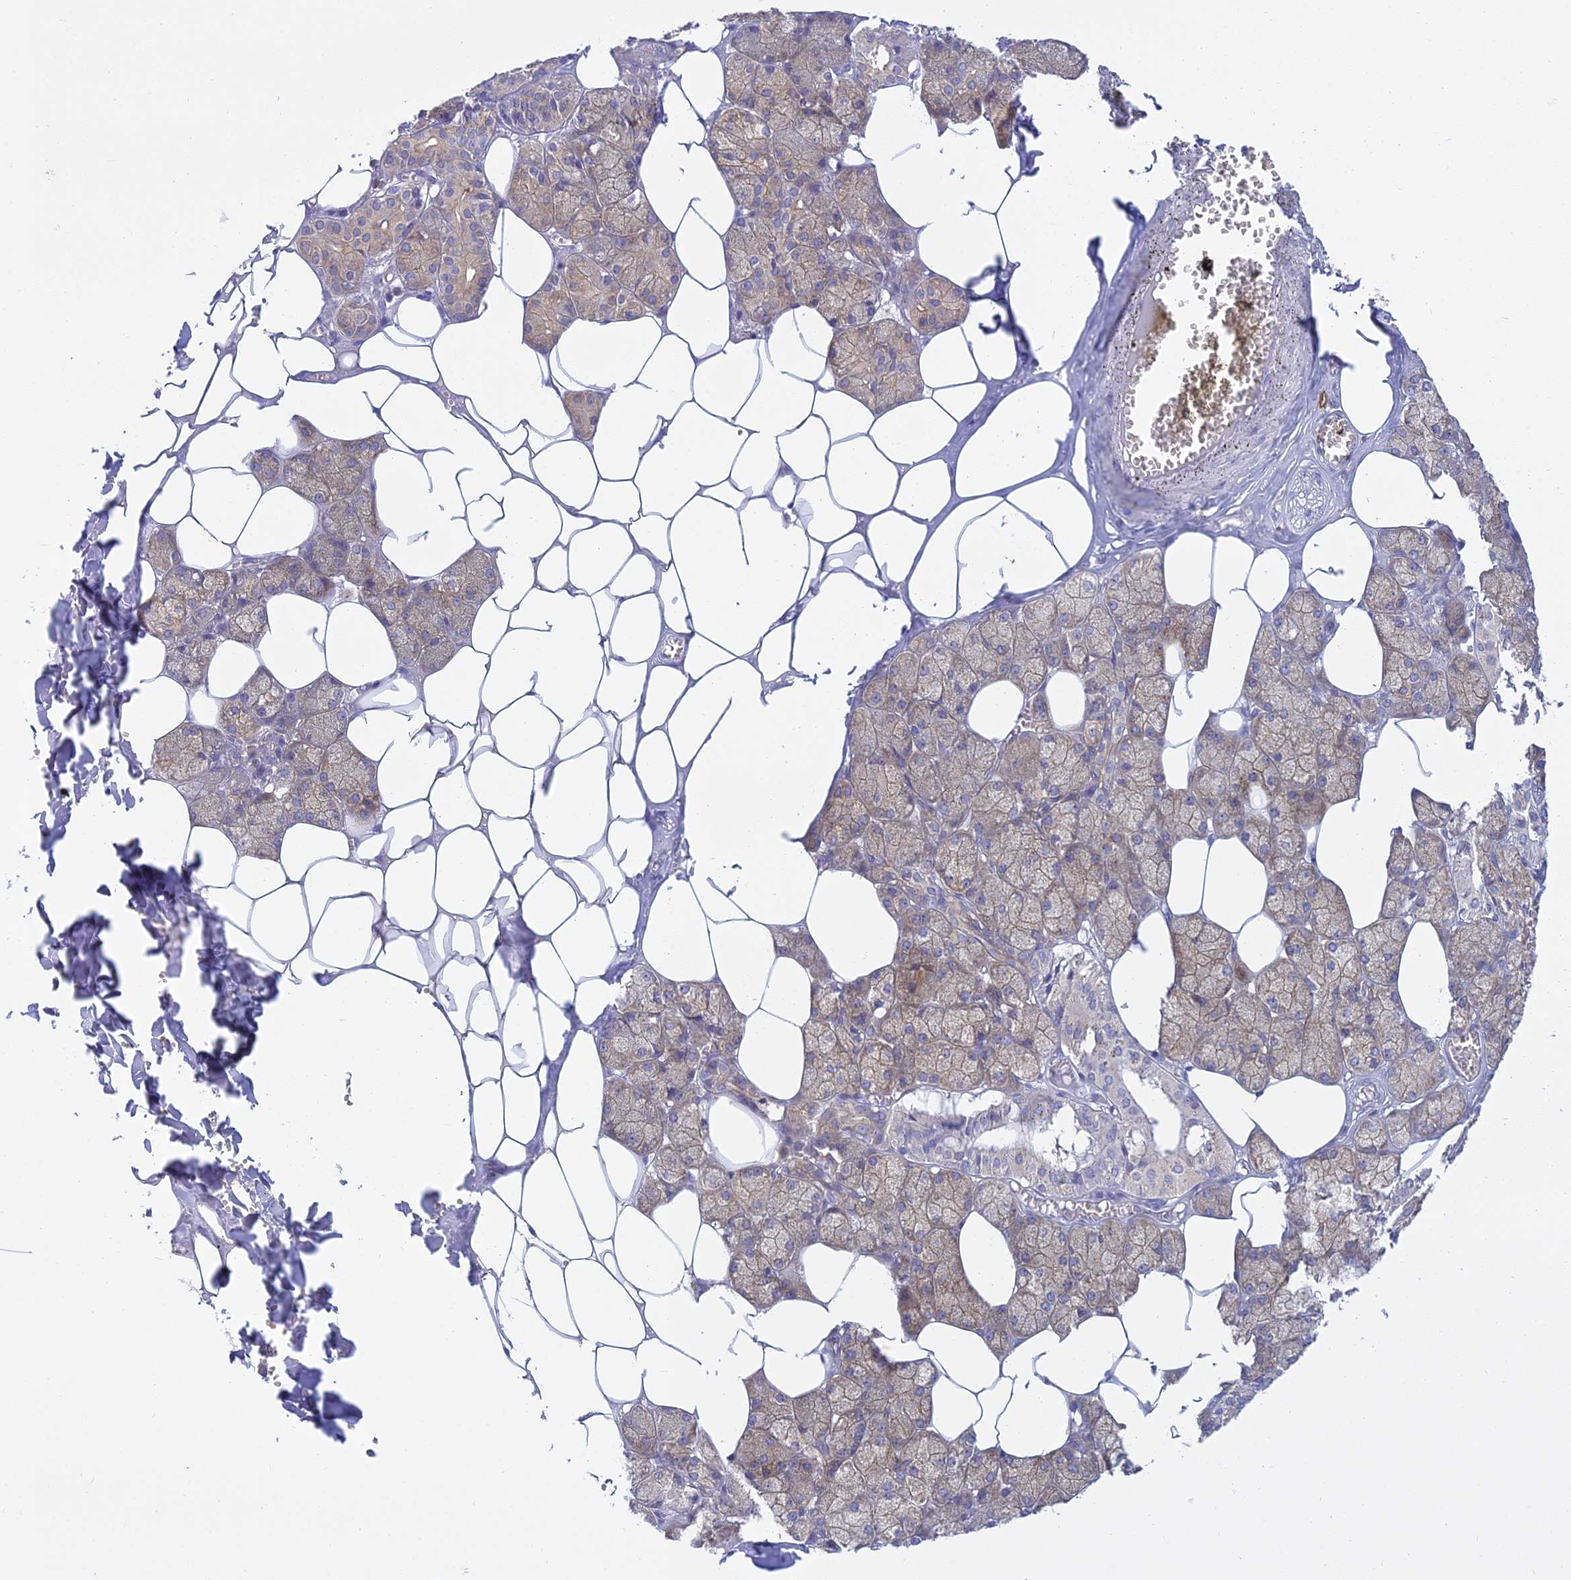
{"staining": {"intensity": "strong", "quantity": "25%-75%", "location": "cytoplasmic/membranous"}, "tissue": "salivary gland", "cell_type": "Glandular cells", "image_type": "normal", "snomed": [{"axis": "morphology", "description": "Normal tissue, NOS"}, {"axis": "topography", "description": "Salivary gland"}], "caption": "DAB immunohistochemical staining of benign salivary gland demonstrates strong cytoplasmic/membranous protein positivity in approximately 25%-75% of glandular cells. (Brightfield microscopy of DAB IHC at high magnification).", "gene": "UBE2G1", "patient": {"sex": "male", "age": 62}}